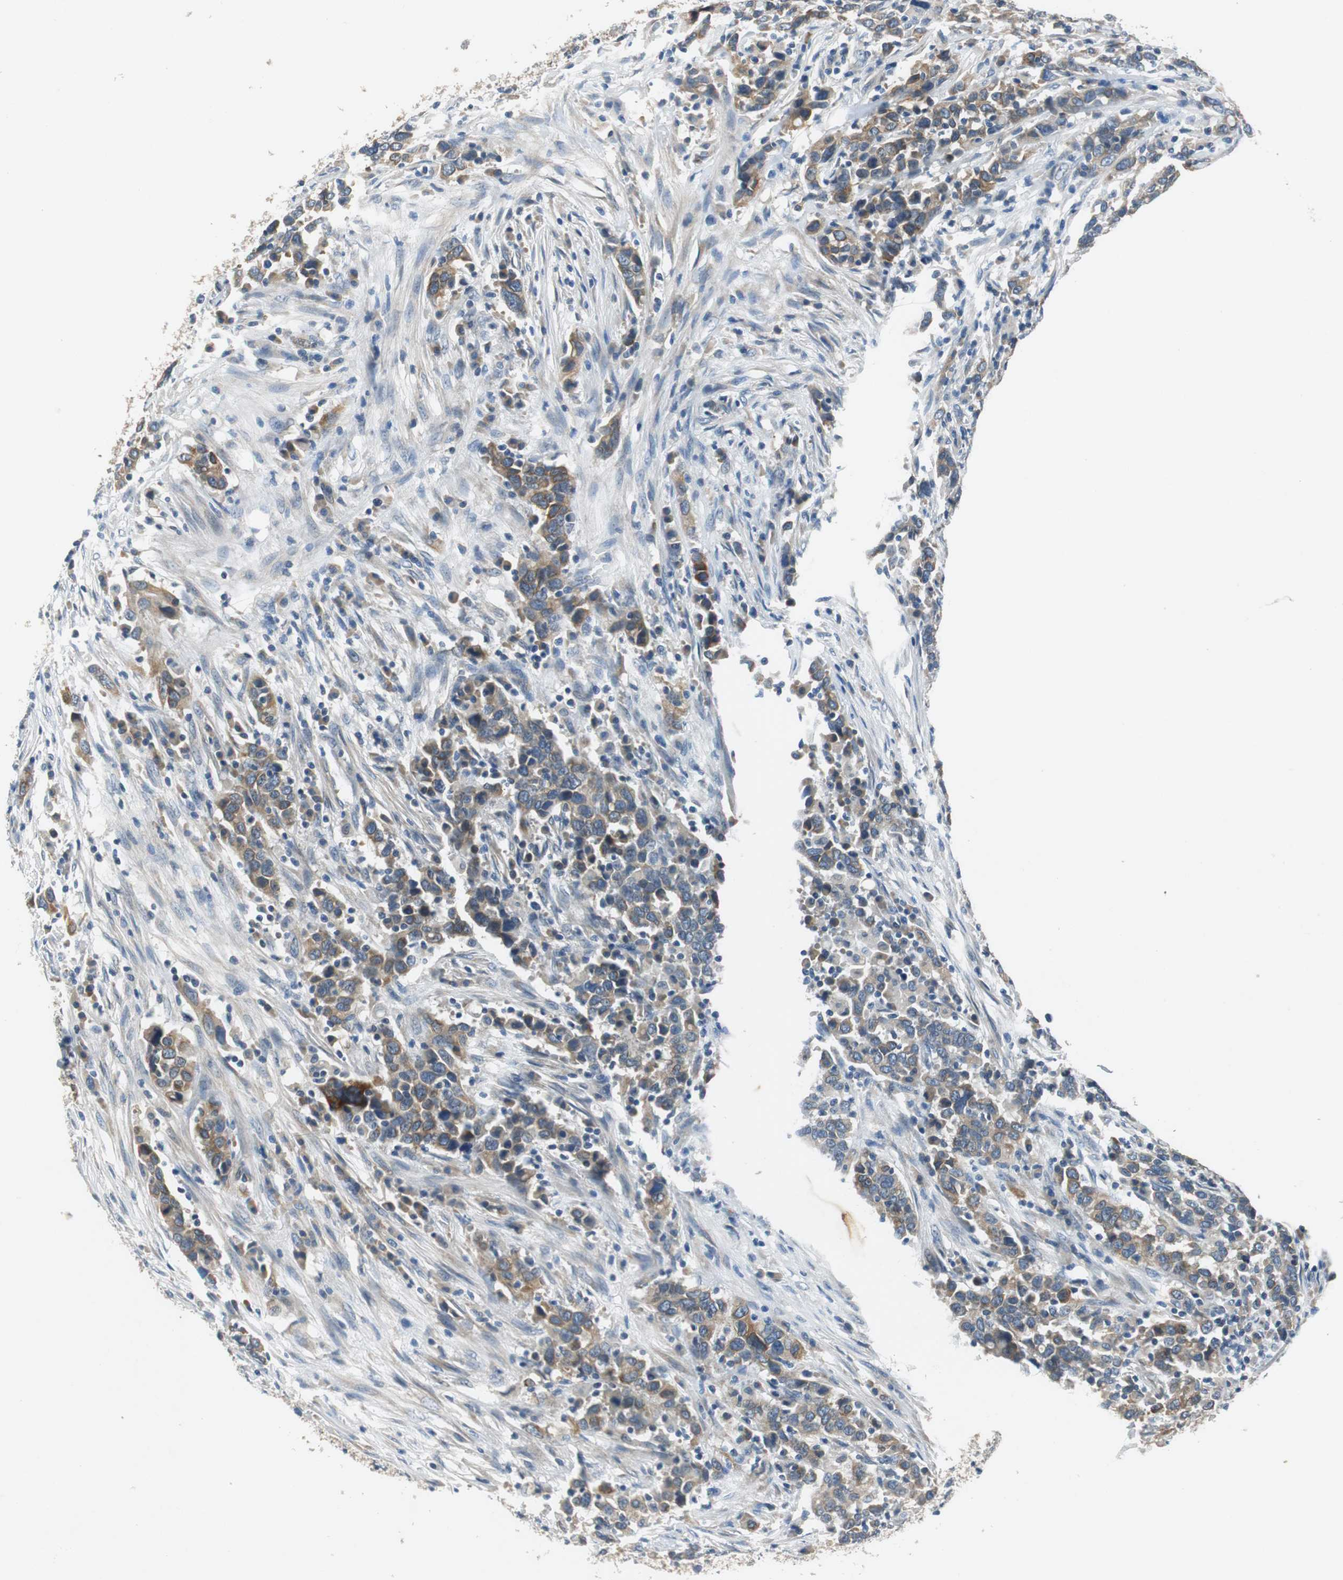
{"staining": {"intensity": "moderate", "quantity": ">75%", "location": "cytoplasmic/membranous"}, "tissue": "urothelial cancer", "cell_type": "Tumor cells", "image_type": "cancer", "snomed": [{"axis": "morphology", "description": "Urothelial carcinoma, High grade"}, {"axis": "topography", "description": "Urinary bladder"}], "caption": "Human high-grade urothelial carcinoma stained with a protein marker demonstrates moderate staining in tumor cells.", "gene": "FADS2", "patient": {"sex": "male", "age": 61}}